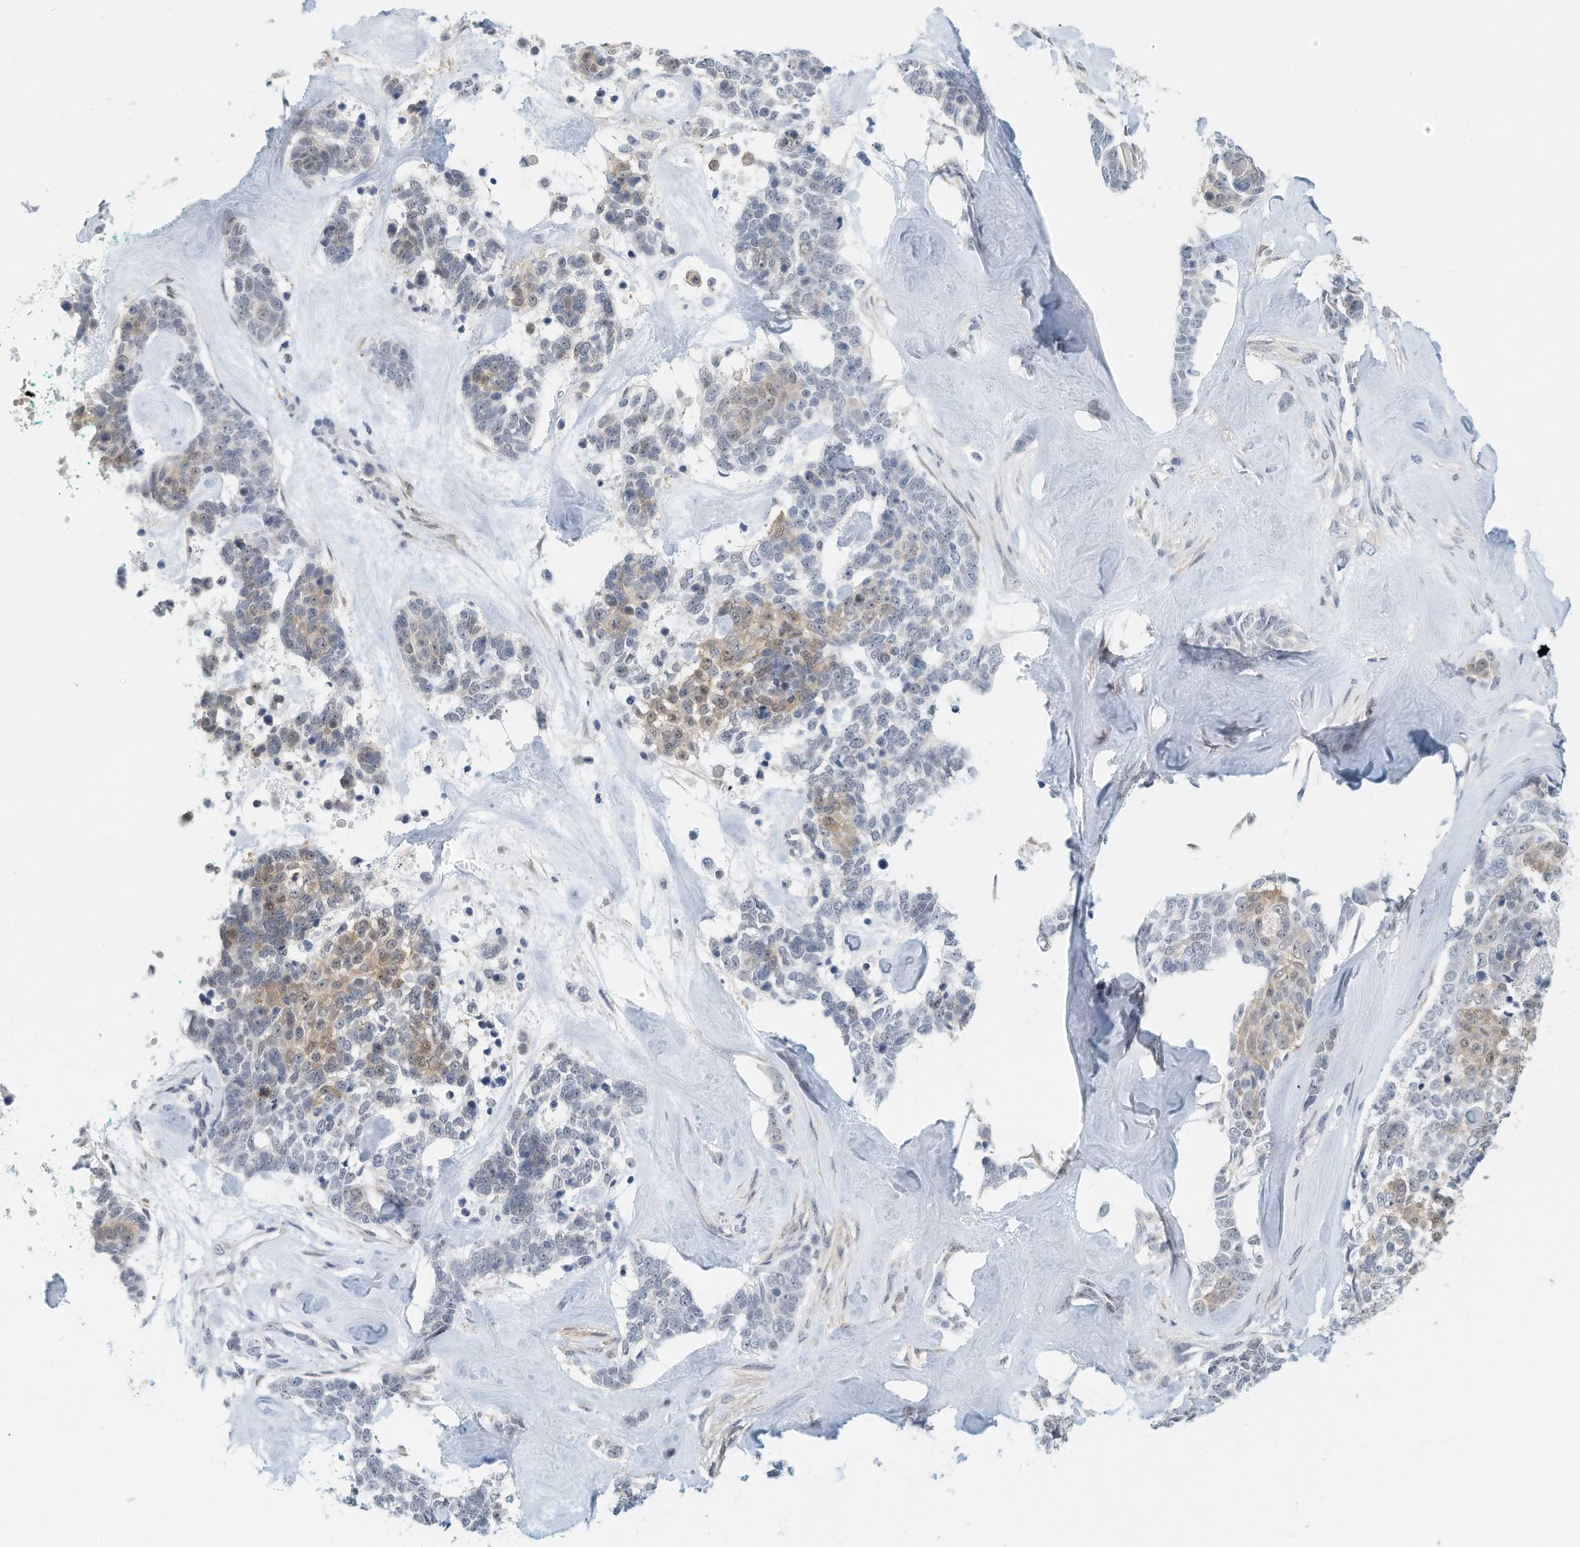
{"staining": {"intensity": "weak", "quantity": "<25%", "location": "cytoplasmic/membranous"}, "tissue": "skin cancer", "cell_type": "Tumor cells", "image_type": "cancer", "snomed": [{"axis": "morphology", "description": "Basal cell carcinoma"}, {"axis": "topography", "description": "Skin"}], "caption": "Tumor cells are negative for protein expression in human skin basal cell carcinoma.", "gene": "ARHGAP28", "patient": {"sex": "female", "age": 81}}